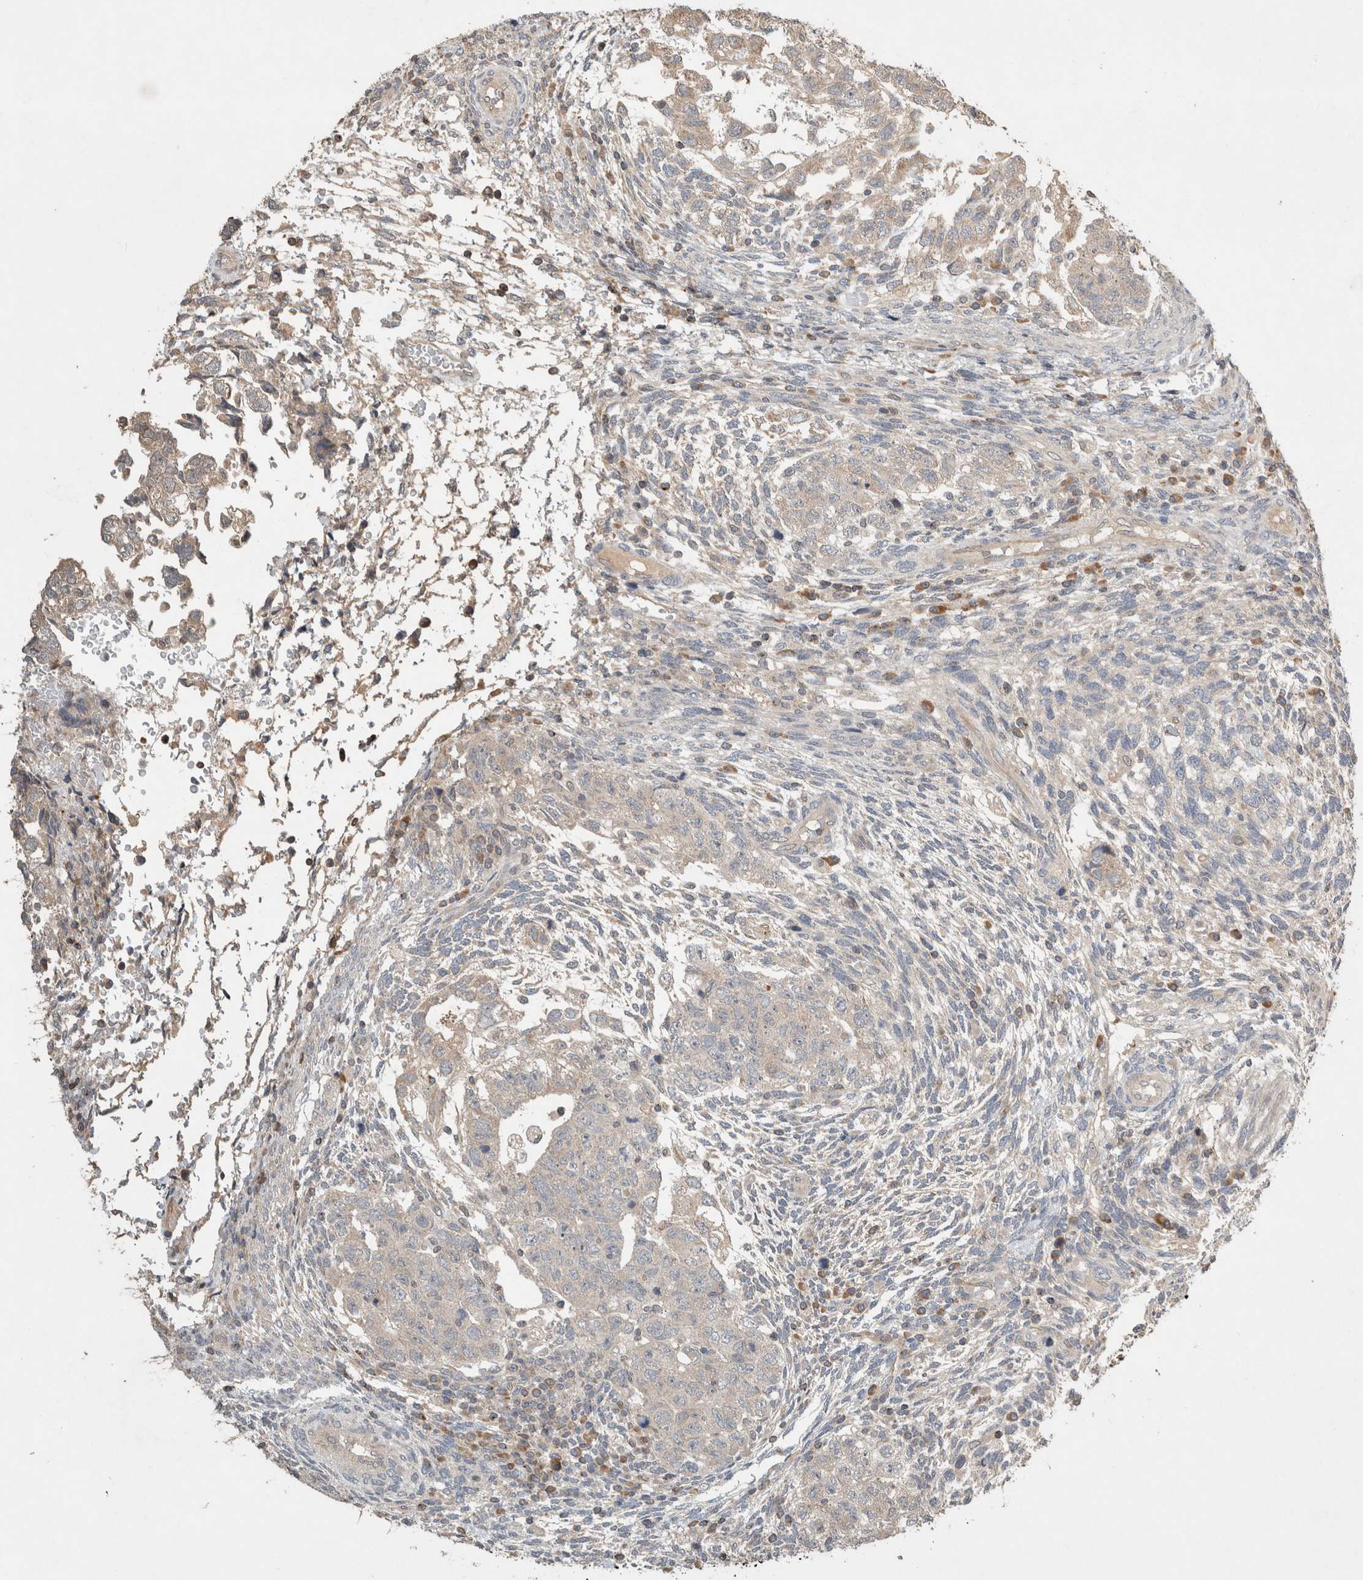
{"staining": {"intensity": "negative", "quantity": "none", "location": "none"}, "tissue": "testis cancer", "cell_type": "Tumor cells", "image_type": "cancer", "snomed": [{"axis": "morphology", "description": "Normal tissue, NOS"}, {"axis": "morphology", "description": "Carcinoma, Embryonal, NOS"}, {"axis": "topography", "description": "Testis"}], "caption": "Testis cancer was stained to show a protein in brown. There is no significant staining in tumor cells.", "gene": "SERAC1", "patient": {"sex": "male", "age": 36}}